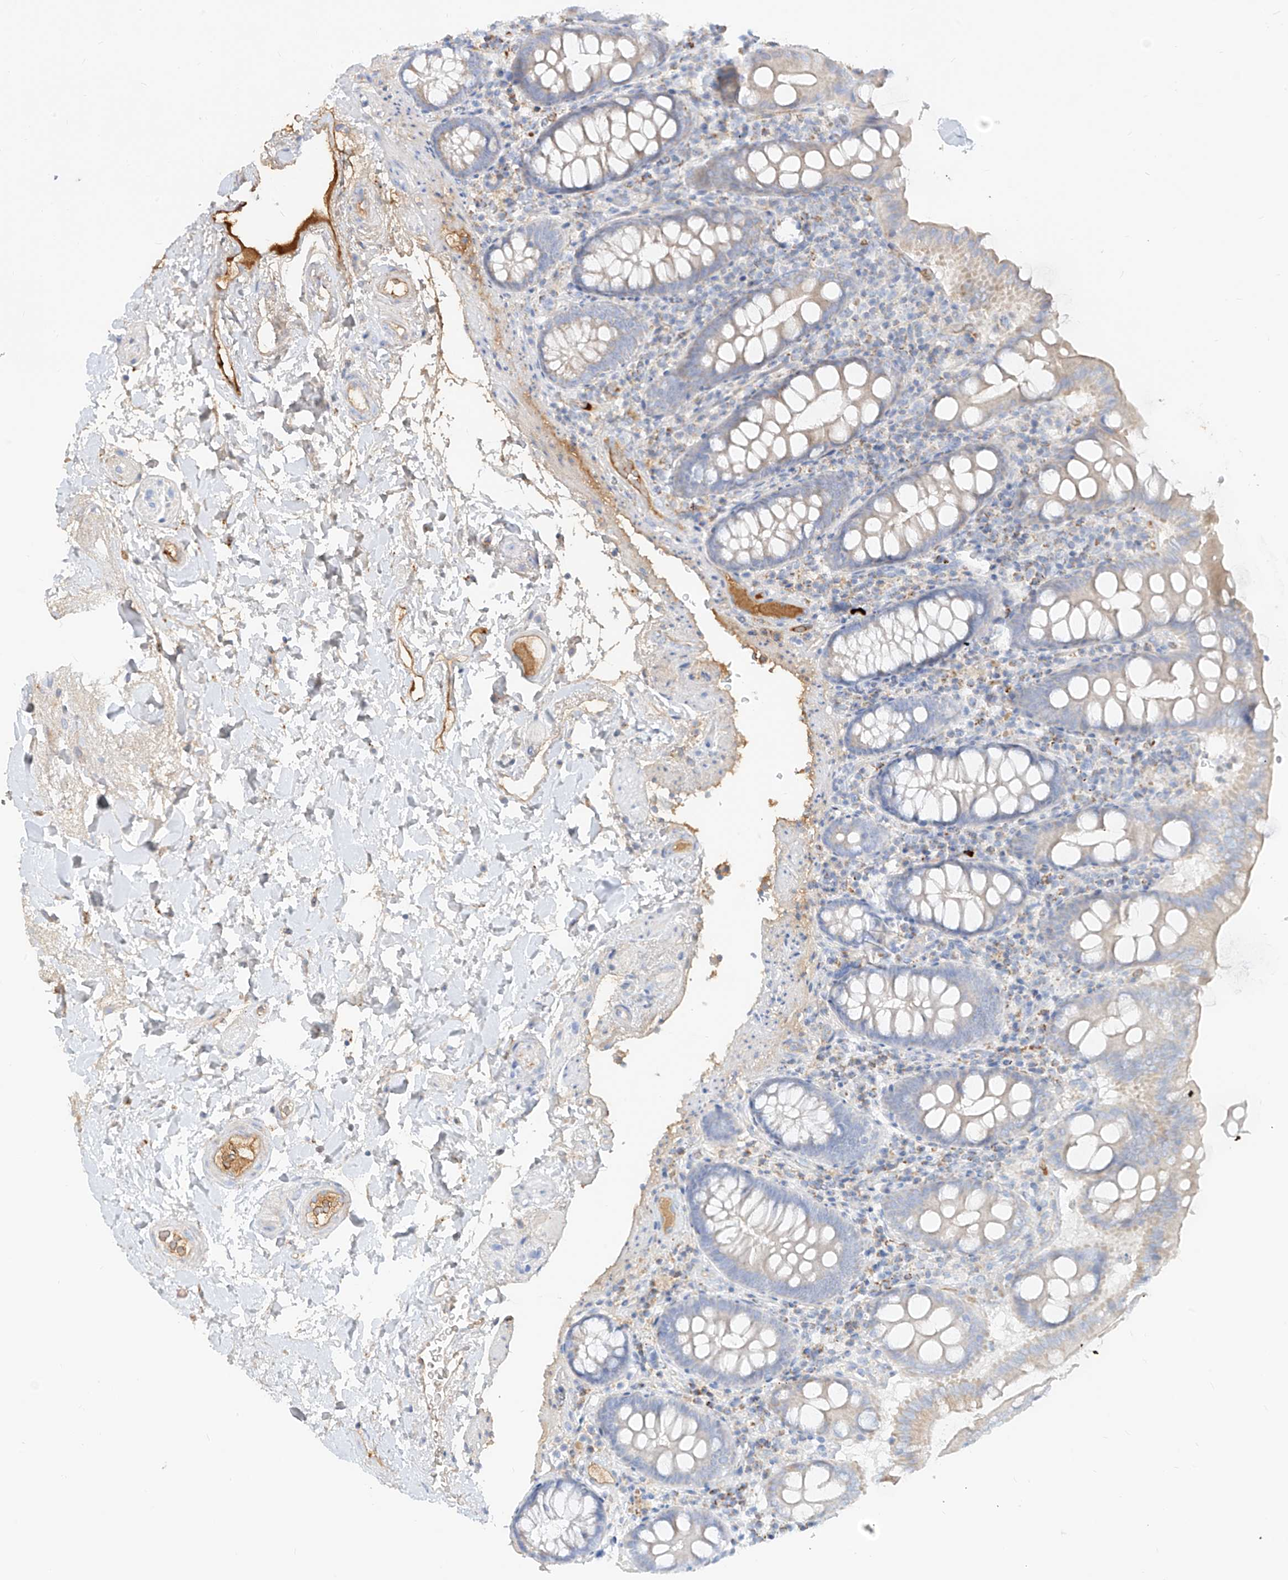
{"staining": {"intensity": "weak", "quantity": ">75%", "location": "cytoplasmic/membranous"}, "tissue": "colon", "cell_type": "Endothelial cells", "image_type": "normal", "snomed": [{"axis": "morphology", "description": "Normal tissue, NOS"}, {"axis": "topography", "description": "Colon"}], "caption": "Protein analysis of normal colon reveals weak cytoplasmic/membranous positivity in approximately >75% of endothelial cells.", "gene": "OCSTAMP", "patient": {"sex": "female", "age": 79}}